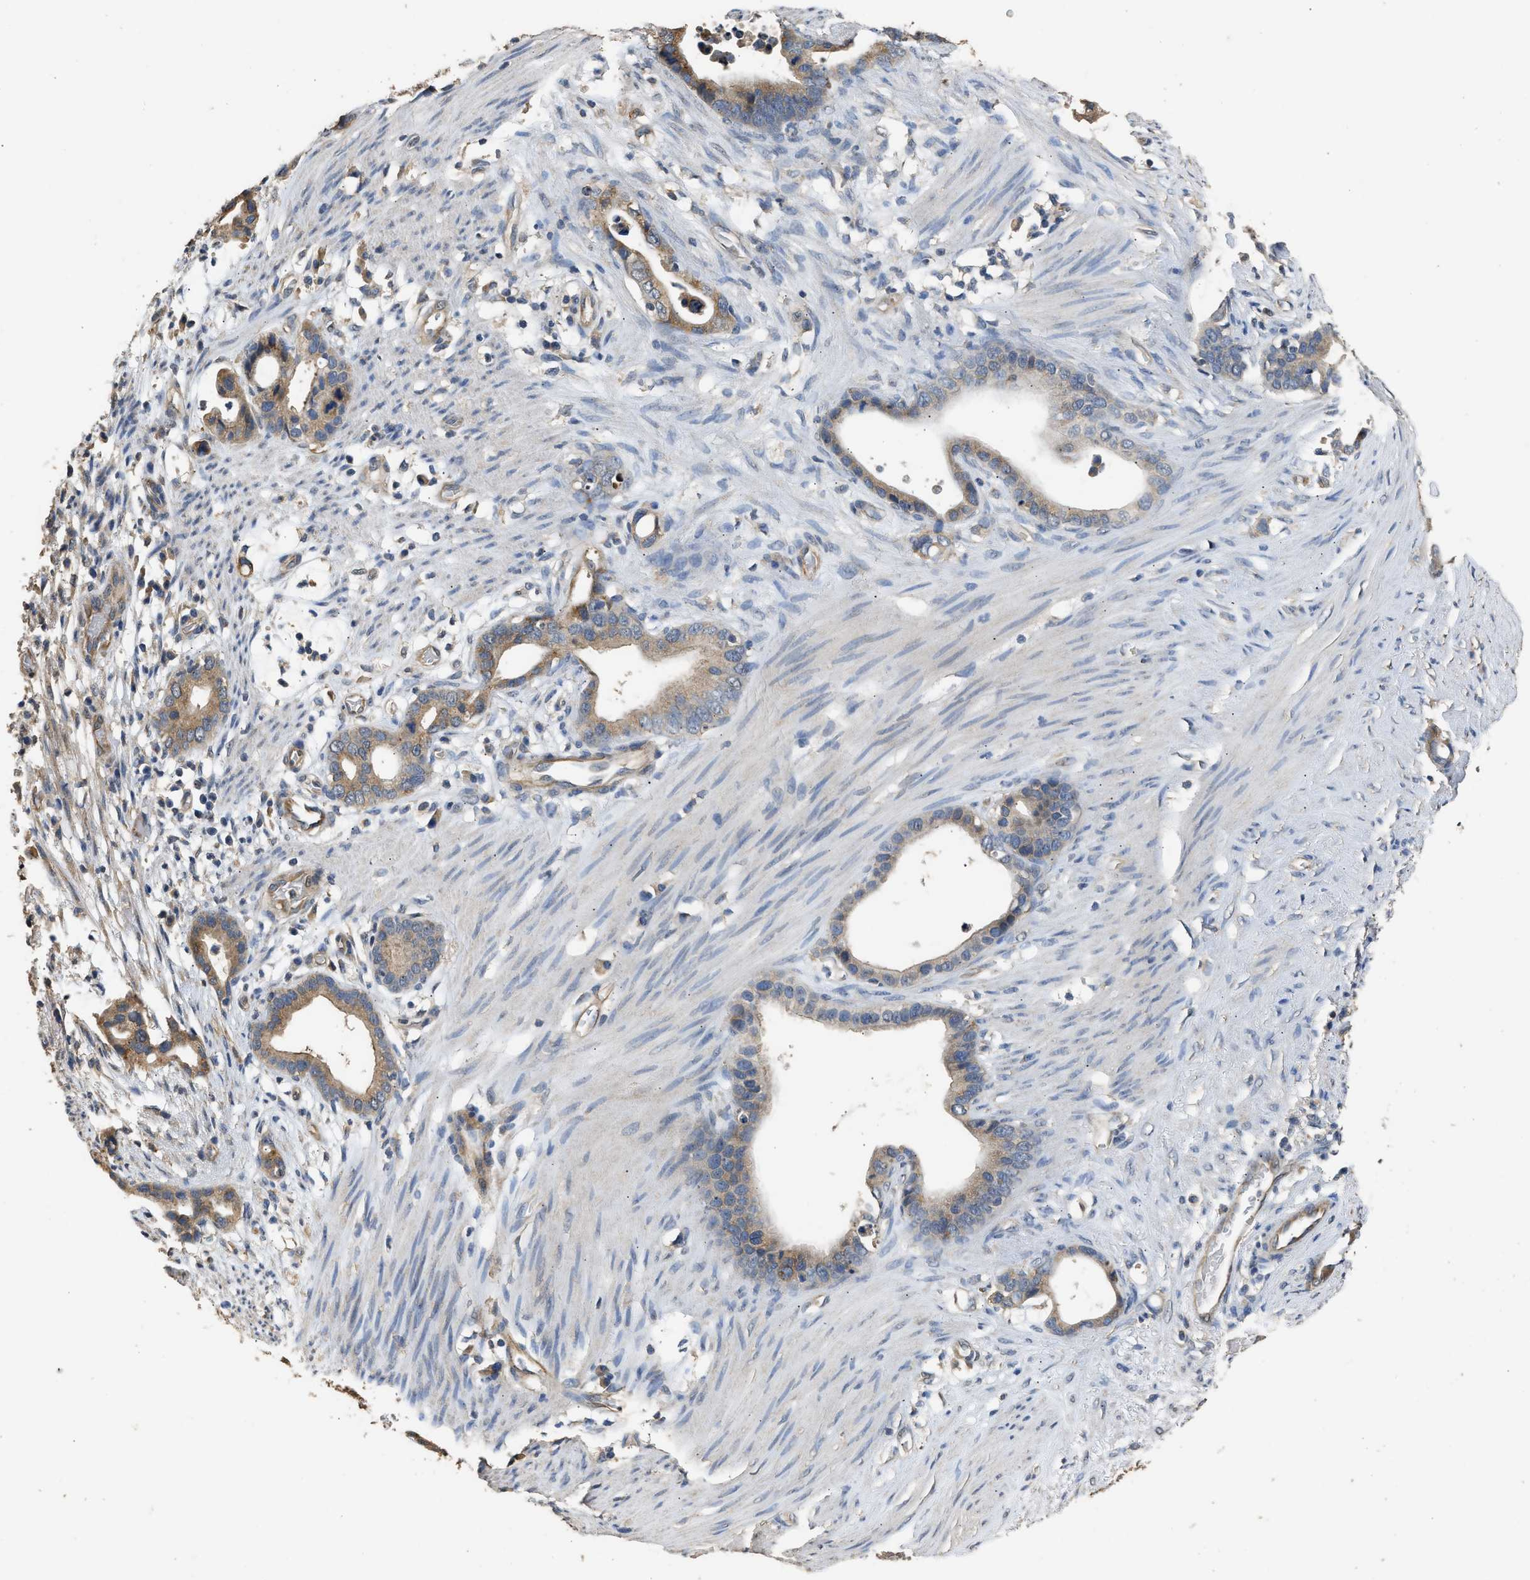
{"staining": {"intensity": "moderate", "quantity": "25%-75%", "location": "cytoplasmic/membranous"}, "tissue": "stomach cancer", "cell_type": "Tumor cells", "image_type": "cancer", "snomed": [{"axis": "morphology", "description": "Adenocarcinoma, NOS"}, {"axis": "topography", "description": "Stomach"}], "caption": "Tumor cells display medium levels of moderate cytoplasmic/membranous expression in approximately 25%-75% of cells in stomach adenocarcinoma.", "gene": "SPINT2", "patient": {"sex": "female", "age": 75}}